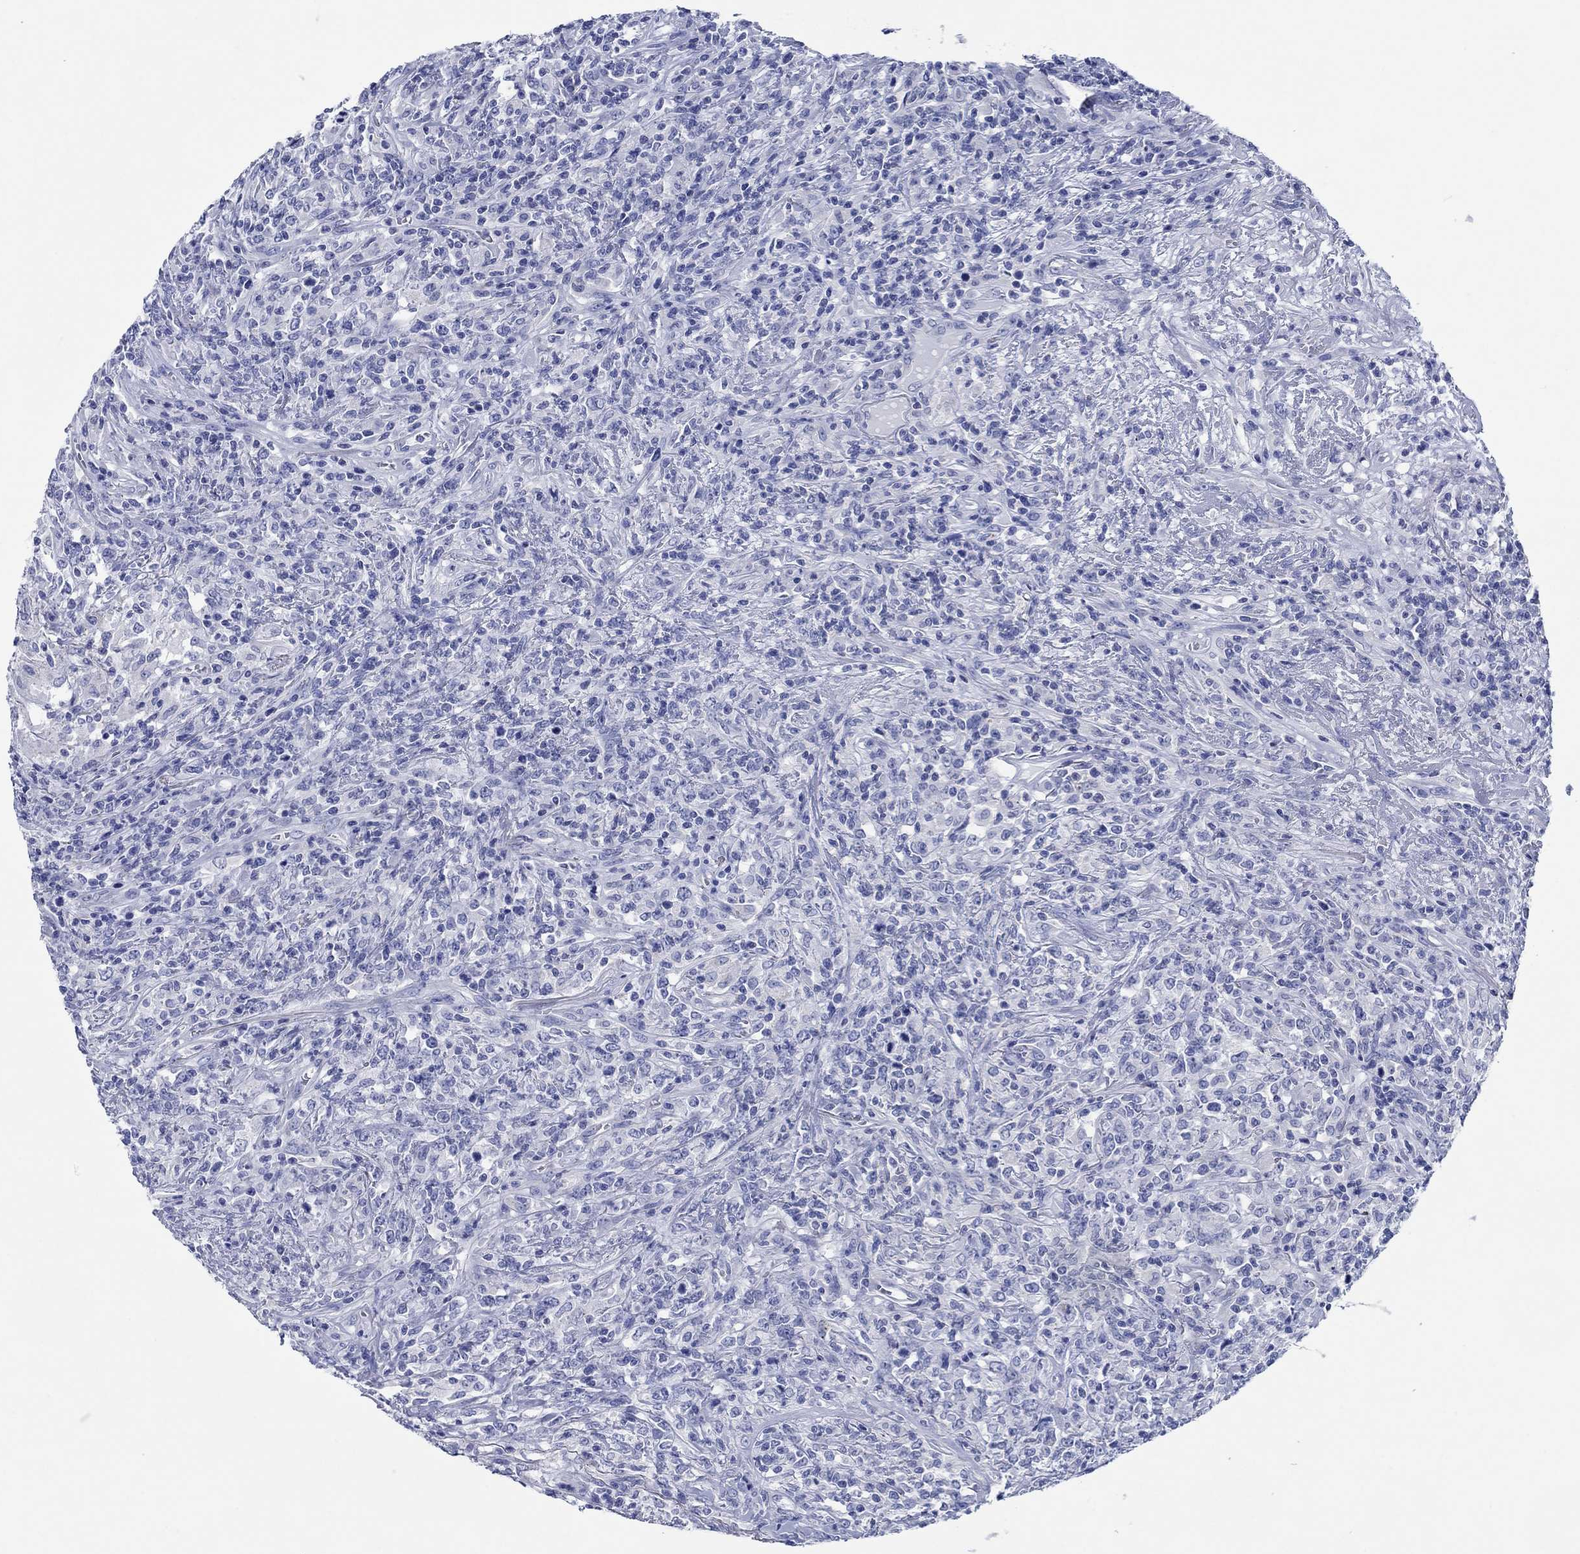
{"staining": {"intensity": "negative", "quantity": "none", "location": "none"}, "tissue": "lymphoma", "cell_type": "Tumor cells", "image_type": "cancer", "snomed": [{"axis": "morphology", "description": "Malignant lymphoma, non-Hodgkin's type, High grade"}, {"axis": "topography", "description": "Lung"}], "caption": "Protein analysis of malignant lymphoma, non-Hodgkin's type (high-grade) exhibits no significant staining in tumor cells.", "gene": "HCRT", "patient": {"sex": "male", "age": 79}}